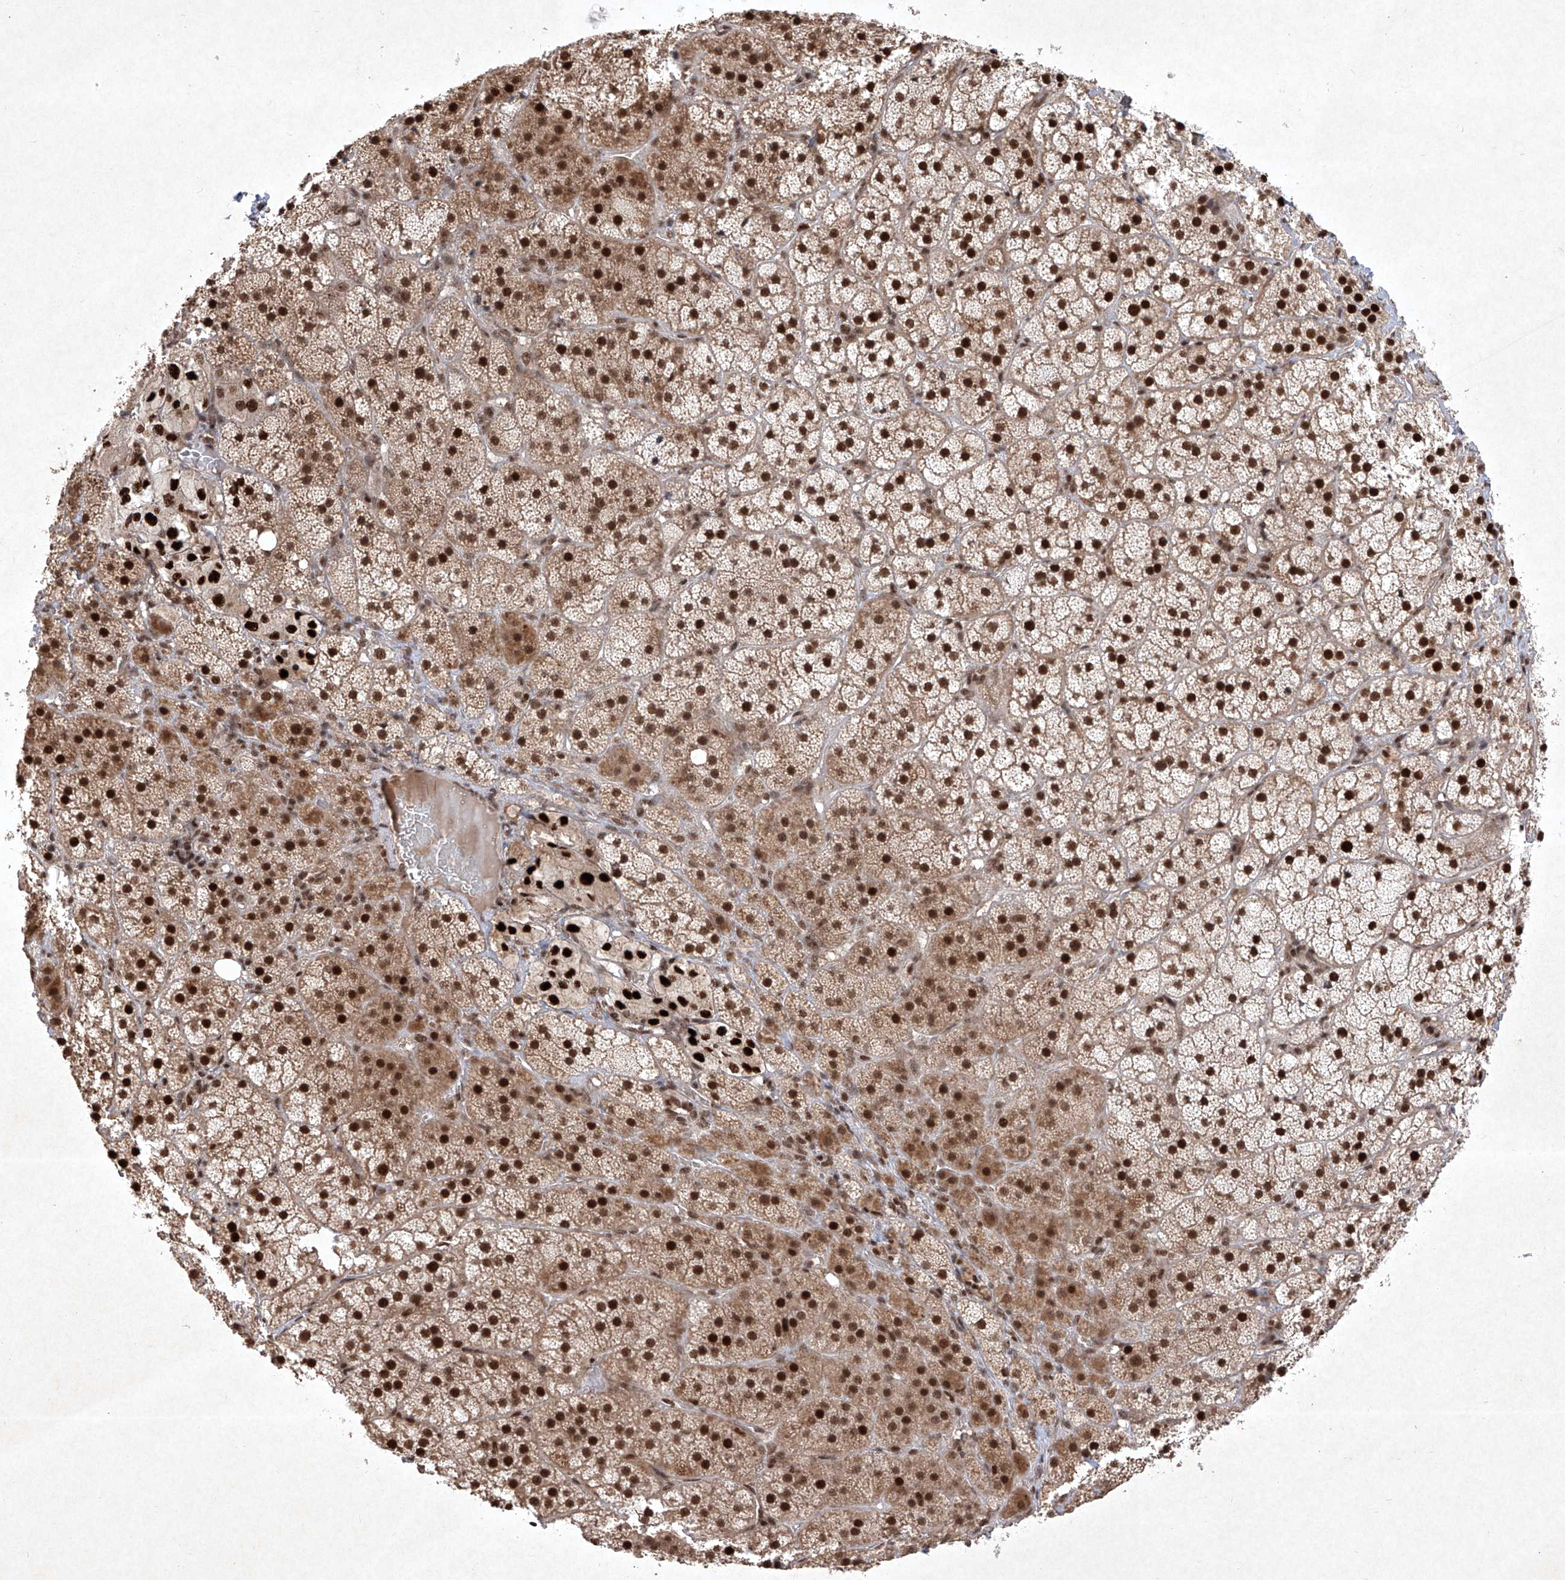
{"staining": {"intensity": "strong", "quantity": ">75%", "location": "cytoplasmic/membranous,nuclear"}, "tissue": "adrenal gland", "cell_type": "Glandular cells", "image_type": "normal", "snomed": [{"axis": "morphology", "description": "Normal tissue, NOS"}, {"axis": "topography", "description": "Adrenal gland"}], "caption": "IHC micrograph of normal adrenal gland: human adrenal gland stained using IHC demonstrates high levels of strong protein expression localized specifically in the cytoplasmic/membranous,nuclear of glandular cells, appearing as a cytoplasmic/membranous,nuclear brown color.", "gene": "IRF2", "patient": {"sex": "female", "age": 44}}